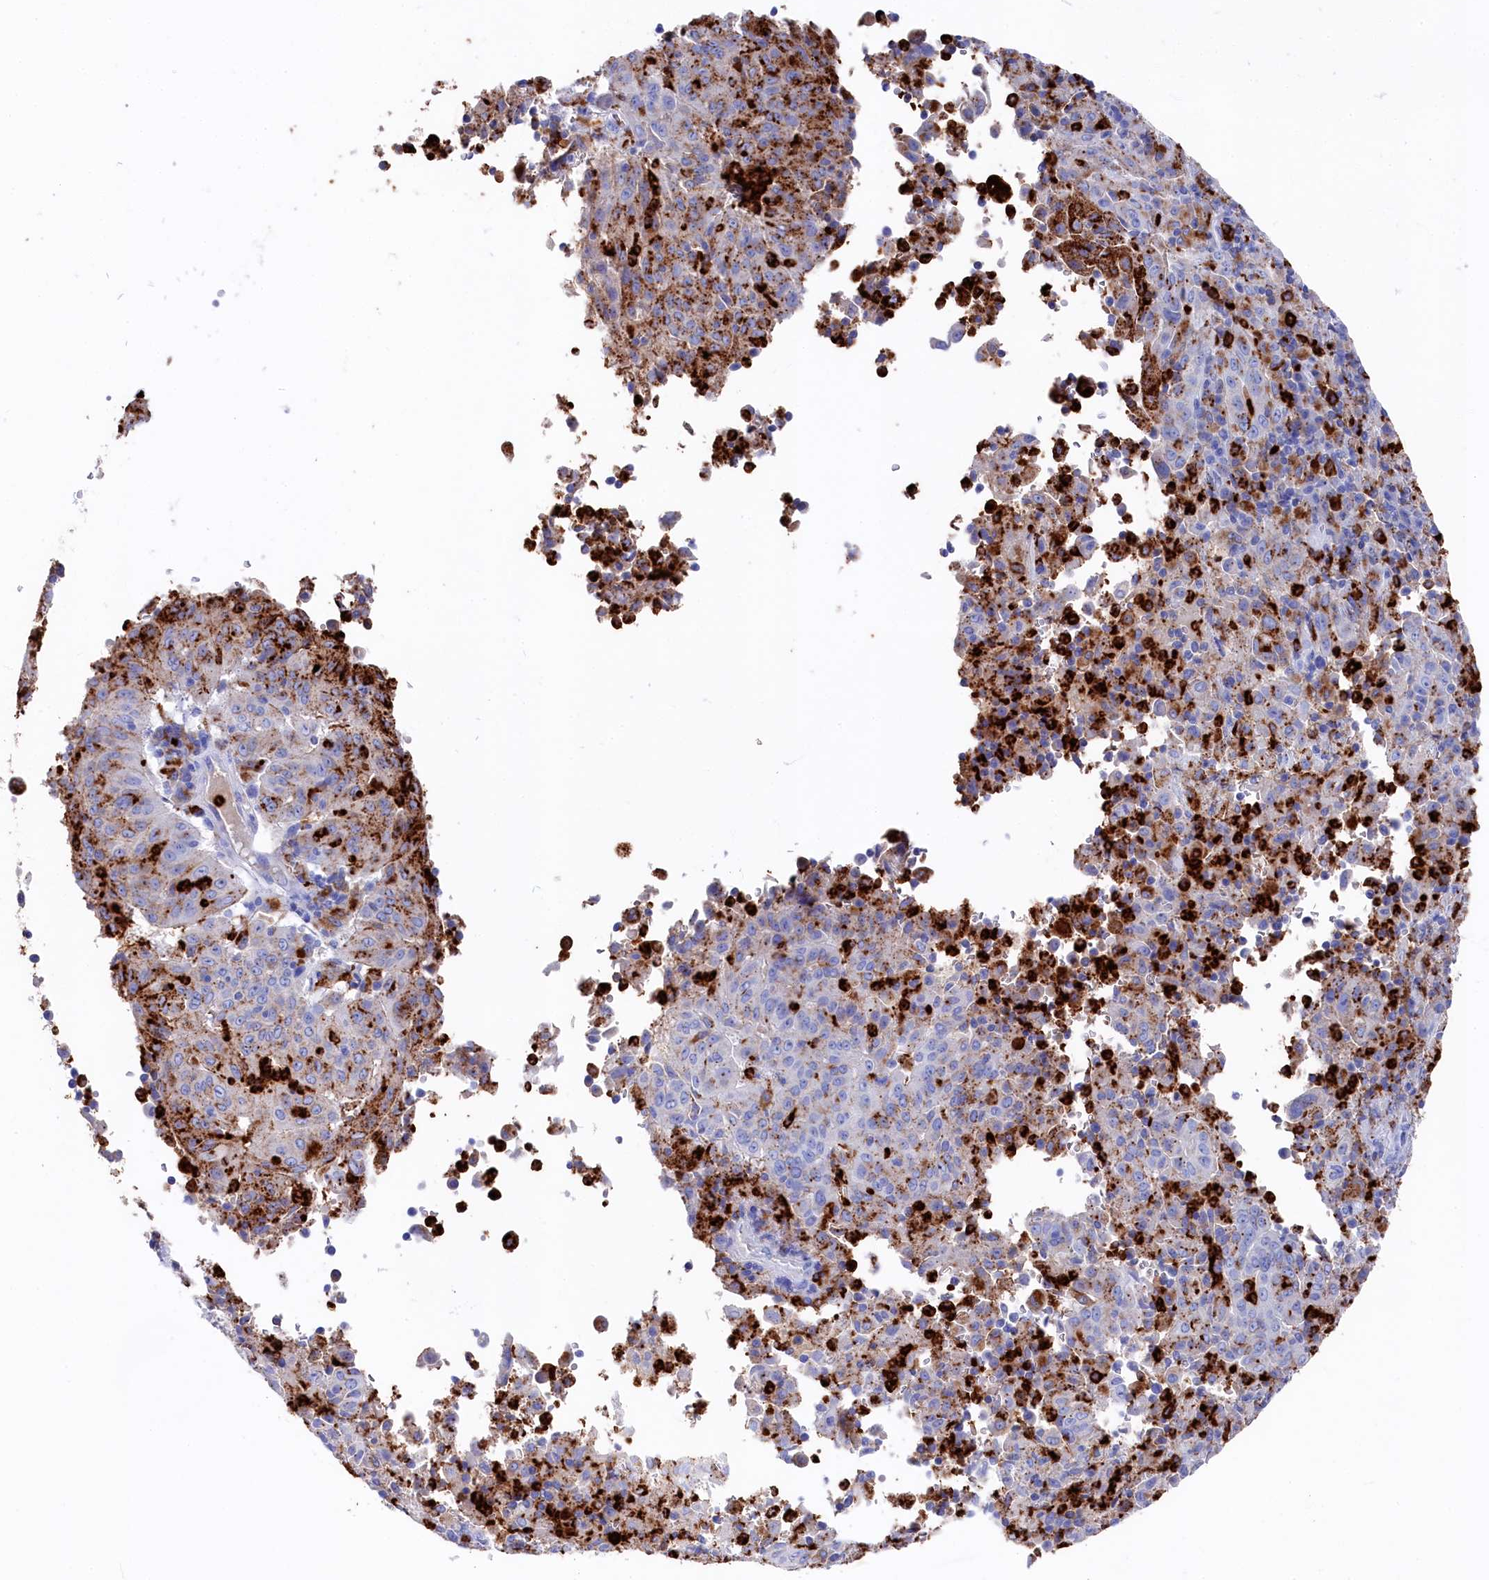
{"staining": {"intensity": "moderate", "quantity": "<25%", "location": "cytoplasmic/membranous"}, "tissue": "pancreatic cancer", "cell_type": "Tumor cells", "image_type": "cancer", "snomed": [{"axis": "morphology", "description": "Adenocarcinoma, NOS"}, {"axis": "topography", "description": "Pancreas"}], "caption": "Pancreatic cancer (adenocarcinoma) stained with DAB IHC displays low levels of moderate cytoplasmic/membranous positivity in approximately <25% of tumor cells.", "gene": "PLAC8", "patient": {"sex": "male", "age": 51}}